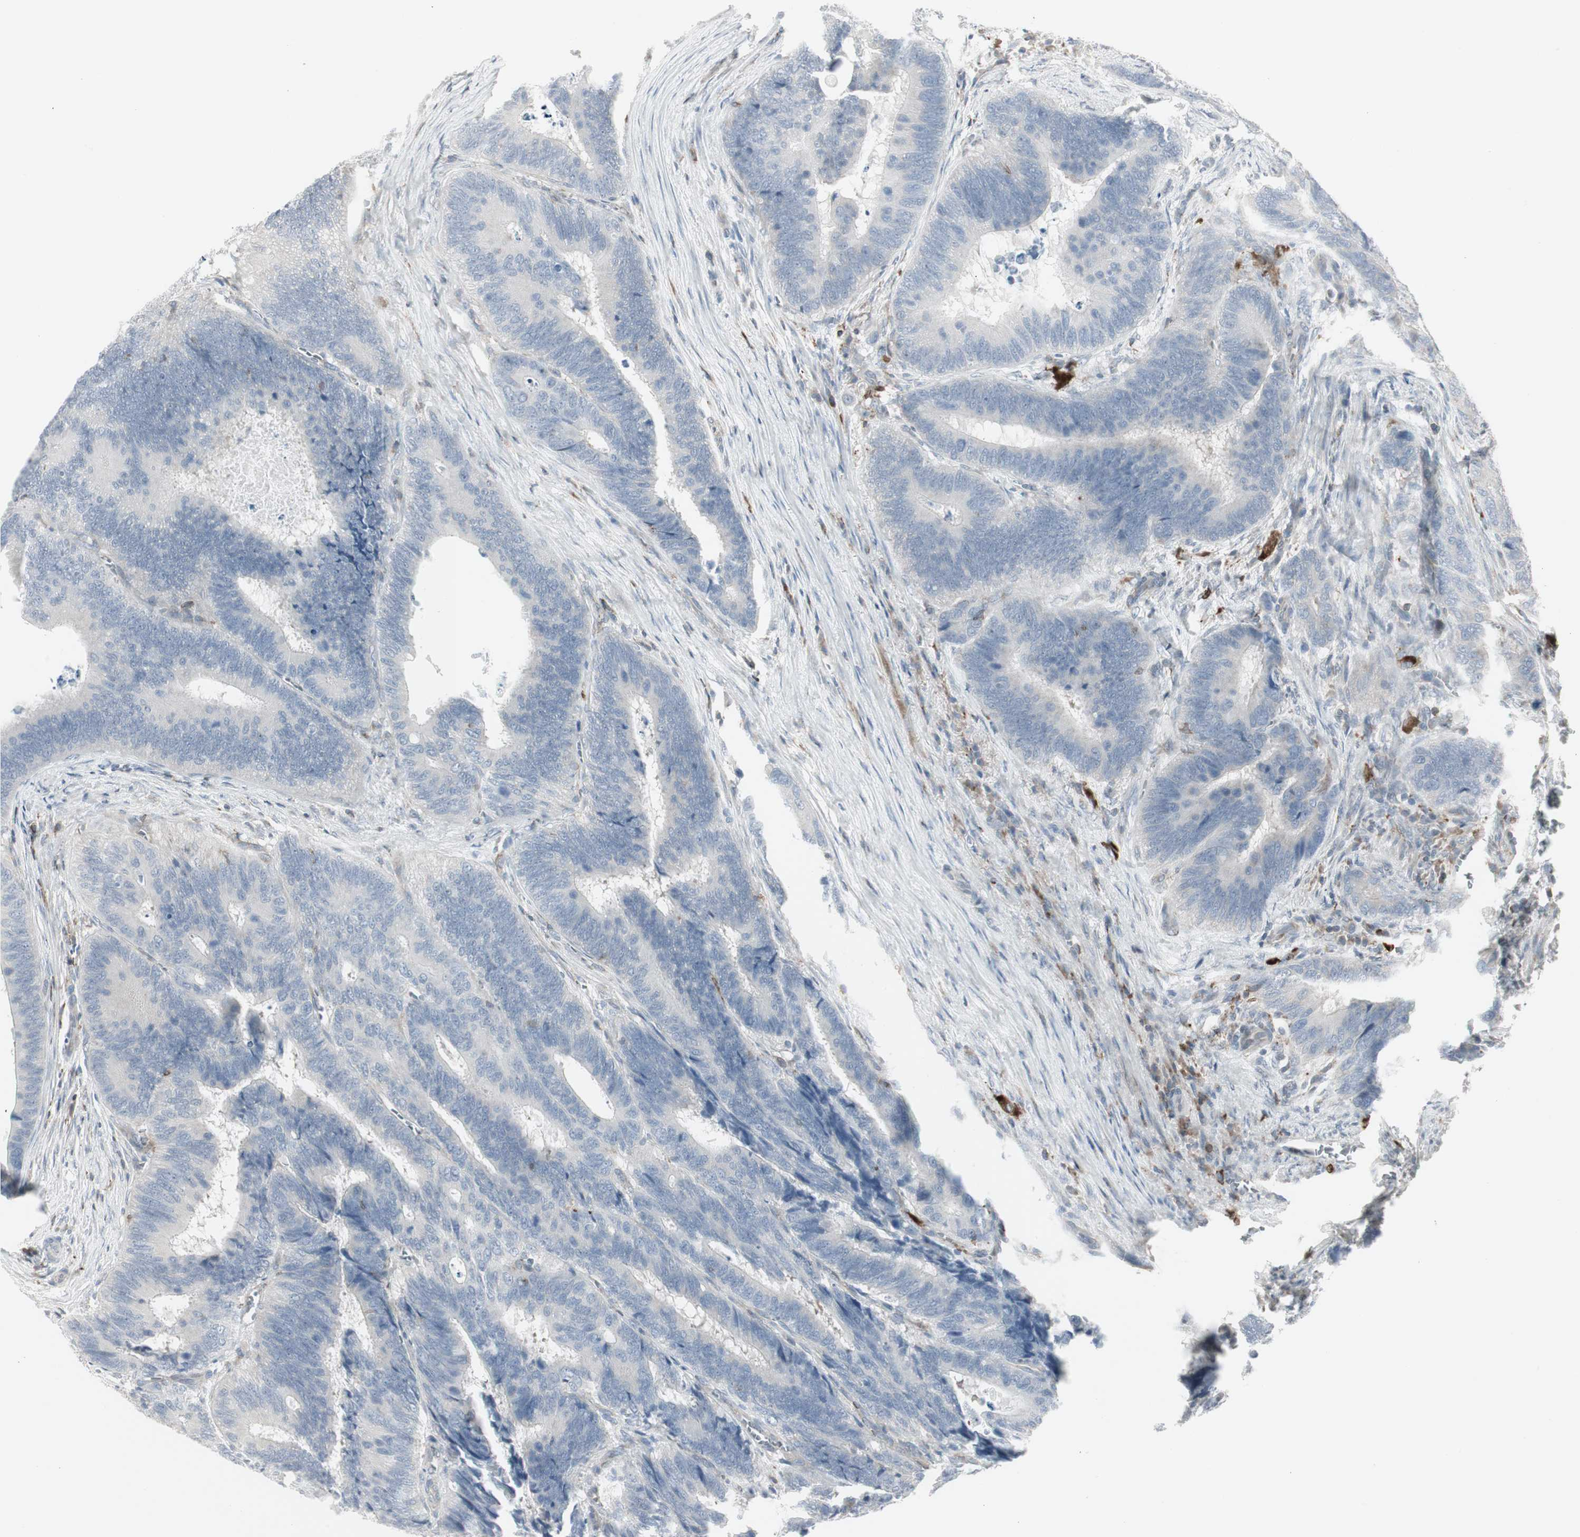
{"staining": {"intensity": "negative", "quantity": "none", "location": "none"}, "tissue": "colorectal cancer", "cell_type": "Tumor cells", "image_type": "cancer", "snomed": [{"axis": "morphology", "description": "Adenocarcinoma, NOS"}, {"axis": "topography", "description": "Colon"}], "caption": "Immunohistochemistry (IHC) micrograph of human colorectal adenocarcinoma stained for a protein (brown), which reveals no positivity in tumor cells.", "gene": "MAP4K4", "patient": {"sex": "male", "age": 72}}